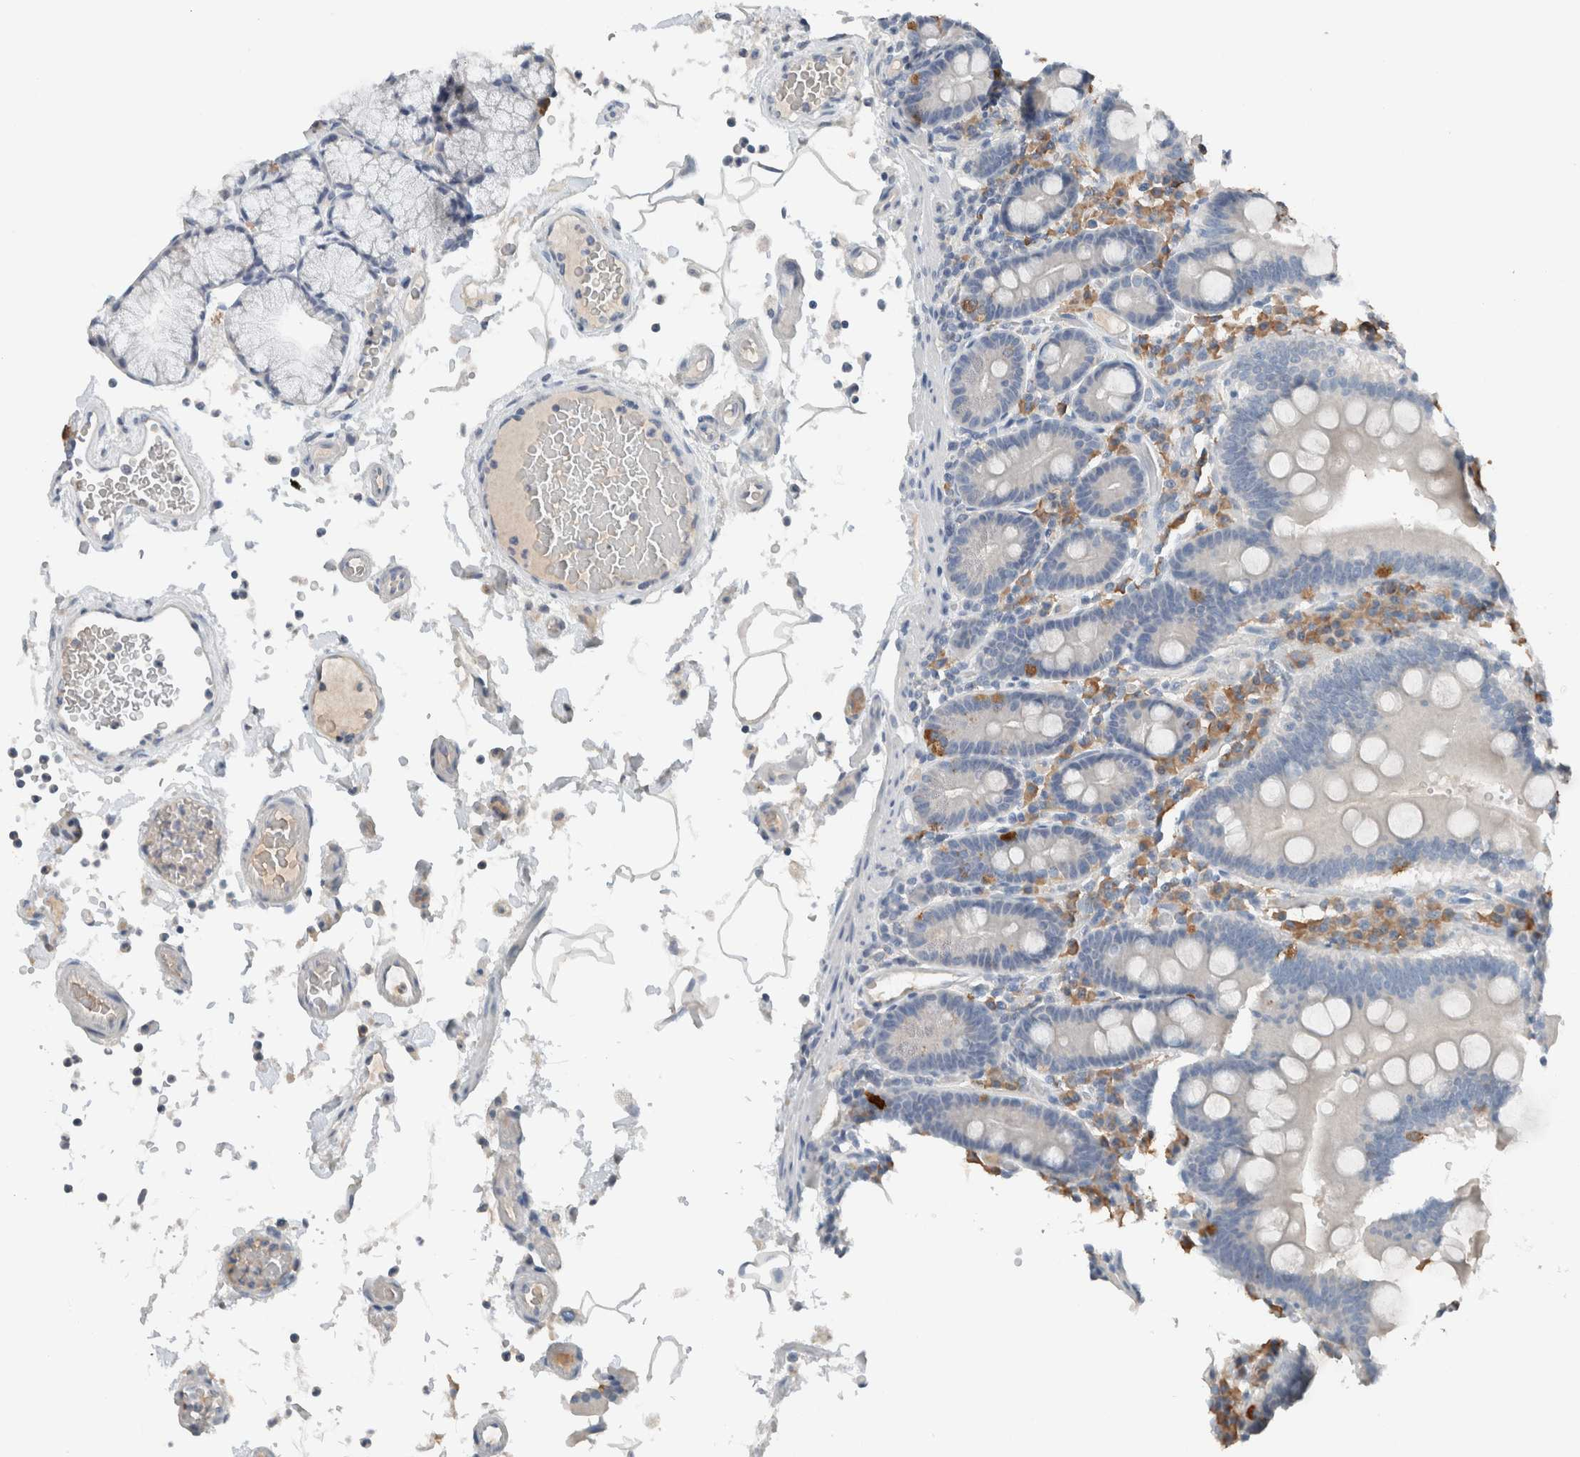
{"staining": {"intensity": "strong", "quantity": "<25%", "location": "cytoplasmic/membranous"}, "tissue": "duodenum", "cell_type": "Glandular cells", "image_type": "normal", "snomed": [{"axis": "morphology", "description": "Normal tissue, NOS"}, {"axis": "topography", "description": "Small intestine, NOS"}], "caption": "Normal duodenum was stained to show a protein in brown. There is medium levels of strong cytoplasmic/membranous expression in about <25% of glandular cells.", "gene": "DUOX1", "patient": {"sex": "female", "age": 71}}